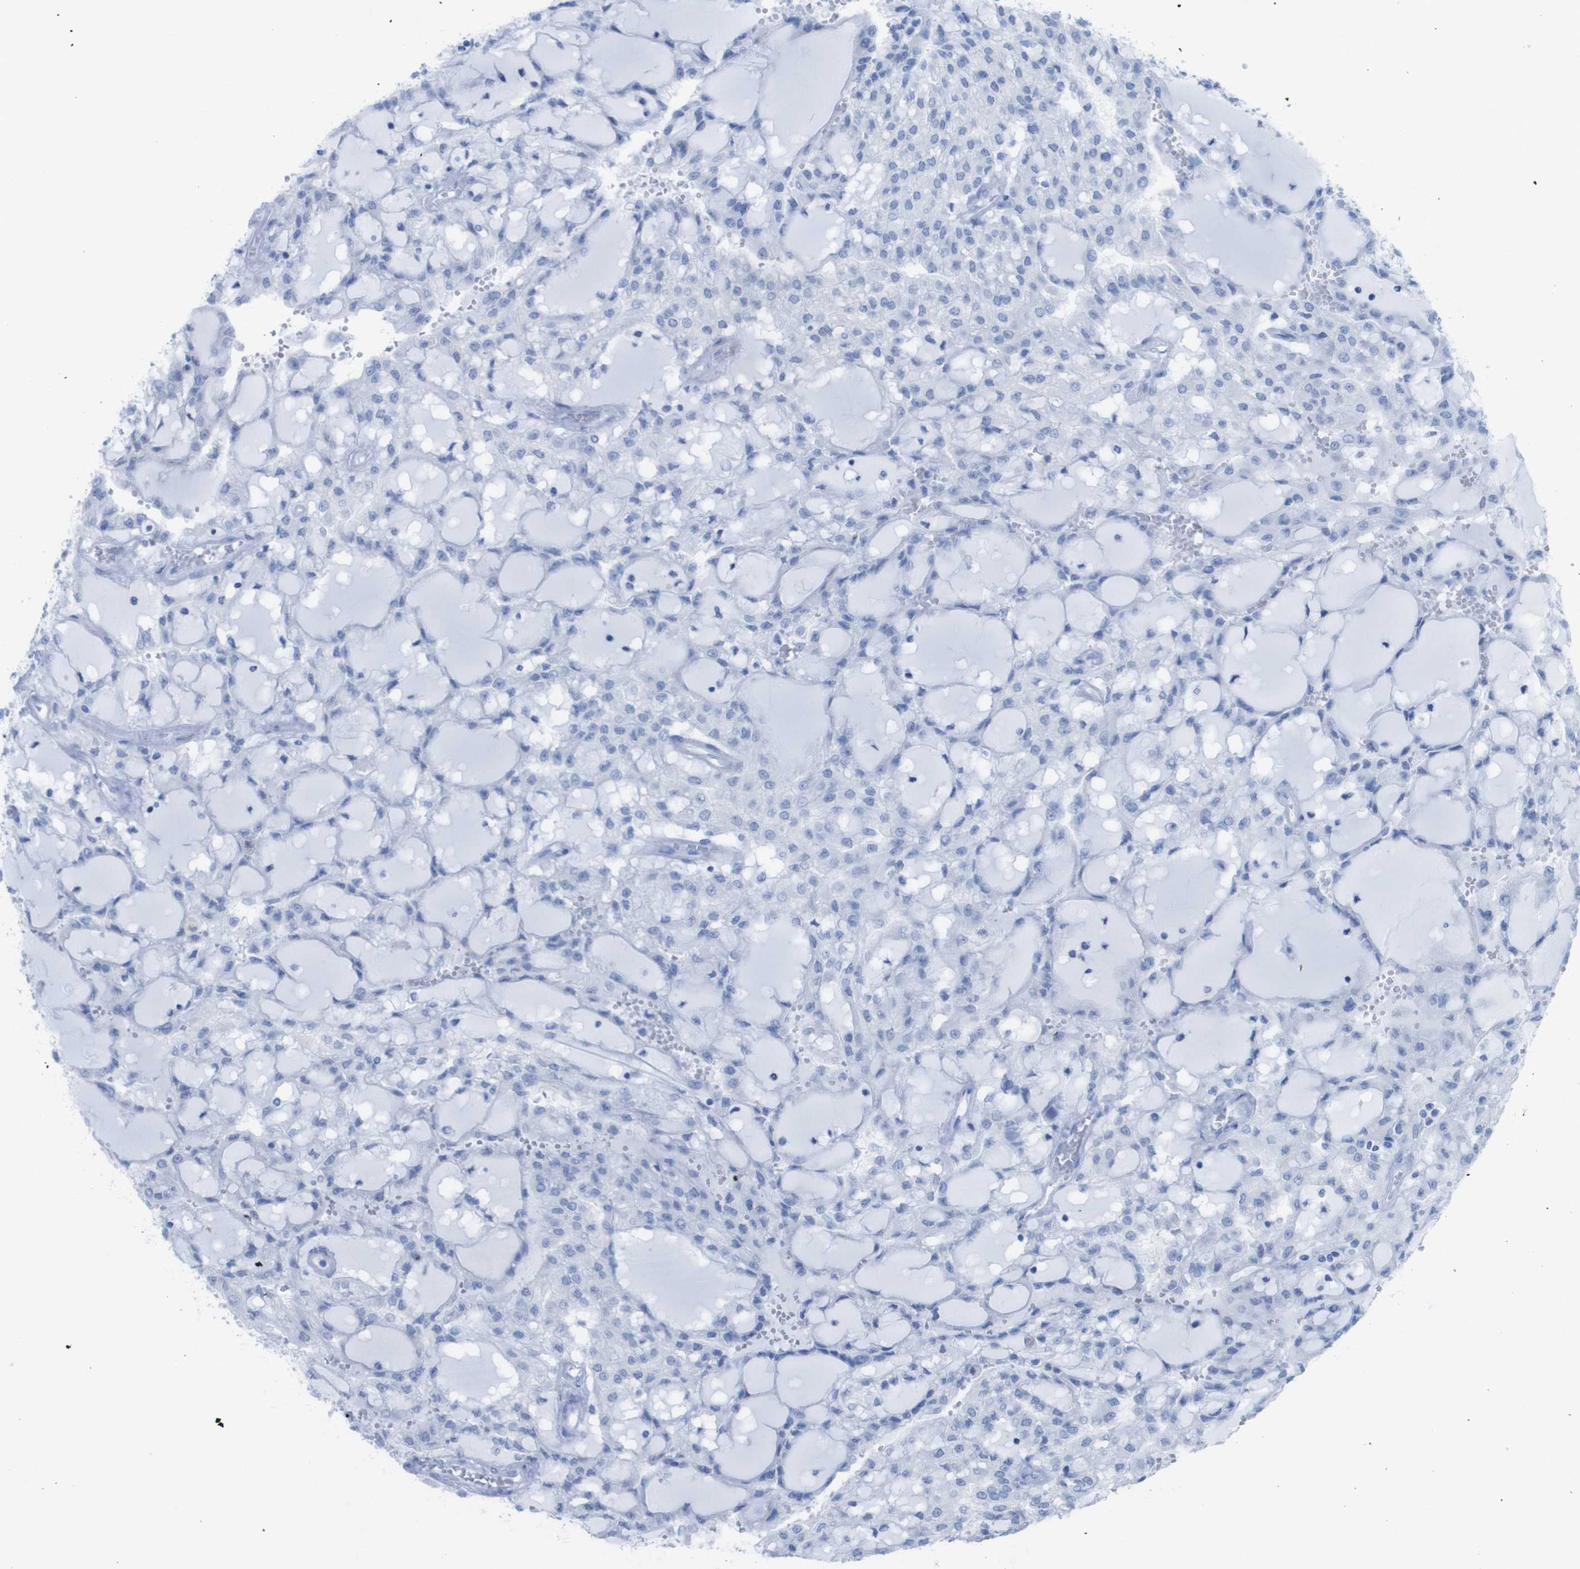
{"staining": {"intensity": "negative", "quantity": "none", "location": "none"}, "tissue": "renal cancer", "cell_type": "Tumor cells", "image_type": "cancer", "snomed": [{"axis": "morphology", "description": "Adenocarcinoma, NOS"}, {"axis": "topography", "description": "Kidney"}], "caption": "DAB (3,3'-diaminobenzidine) immunohistochemical staining of human renal cancer demonstrates no significant positivity in tumor cells. (Brightfield microscopy of DAB immunohistochemistry at high magnification).", "gene": "MYH7", "patient": {"sex": "male", "age": 63}}